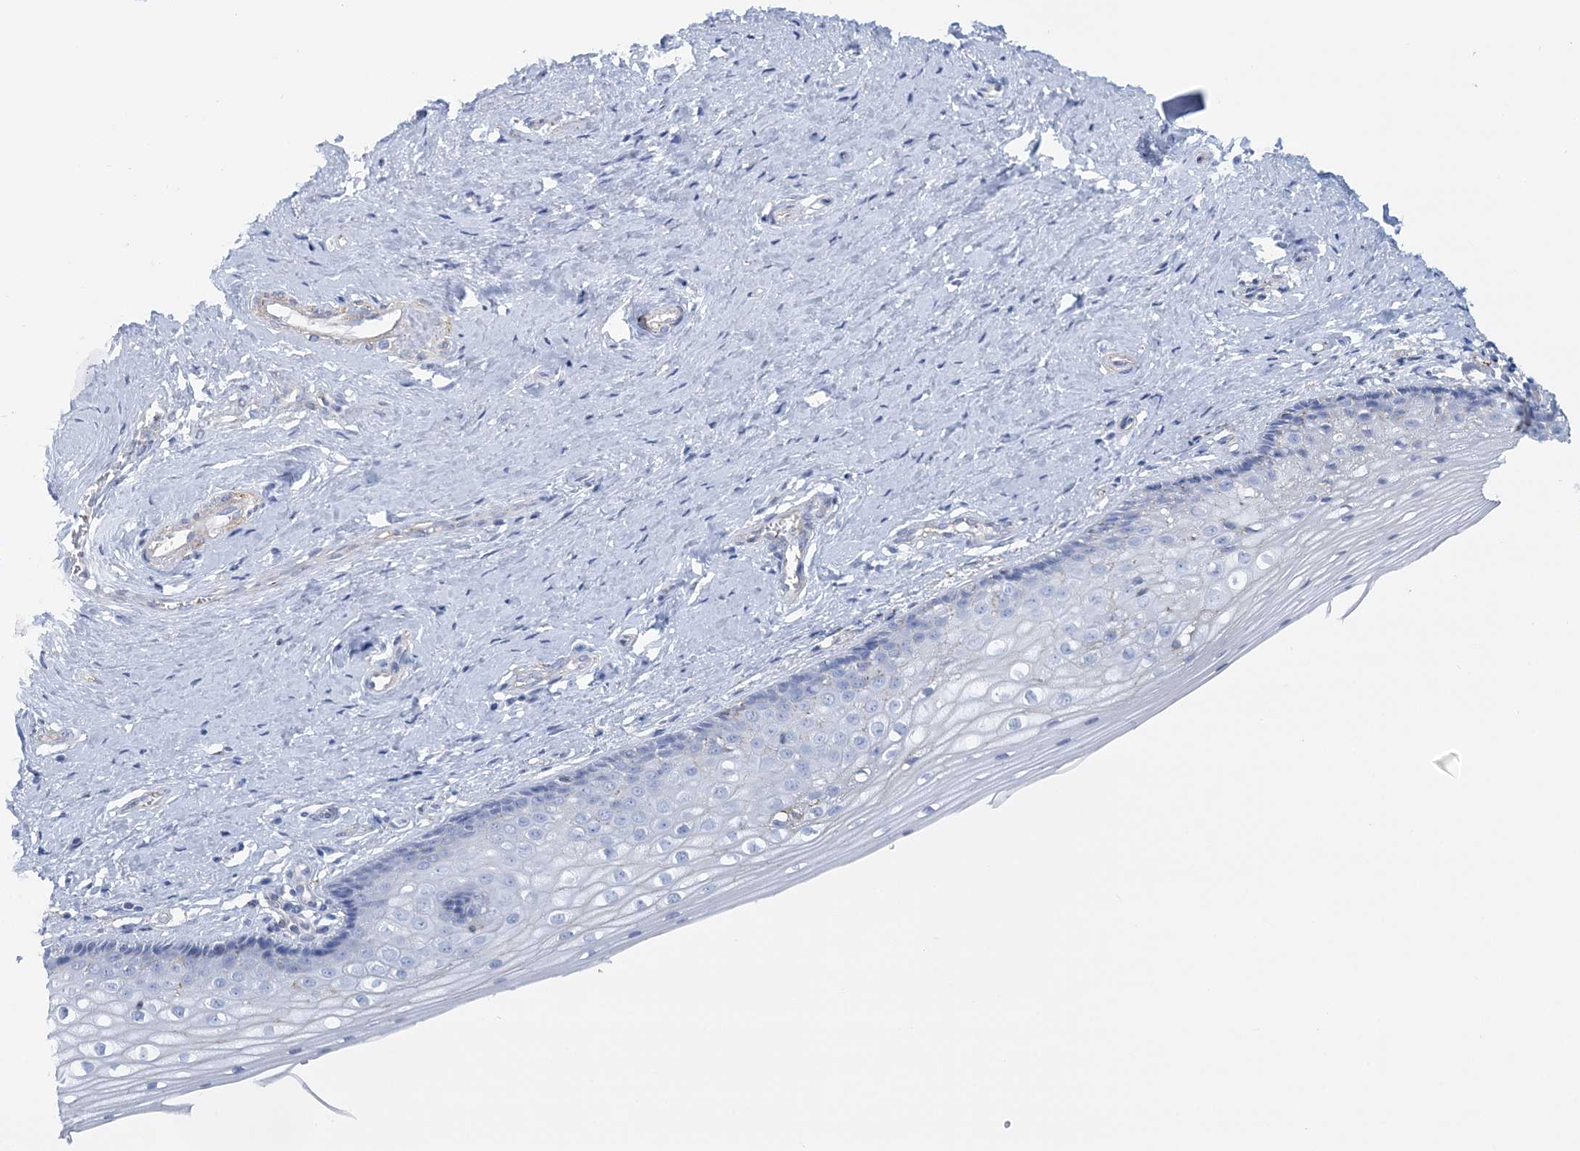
{"staining": {"intensity": "negative", "quantity": "none", "location": "none"}, "tissue": "vagina", "cell_type": "Squamous epithelial cells", "image_type": "normal", "snomed": [{"axis": "morphology", "description": "Normal tissue, NOS"}, {"axis": "topography", "description": "Vagina"}], "caption": "Immunohistochemistry image of unremarkable vagina stained for a protein (brown), which demonstrates no positivity in squamous epithelial cells. (Stains: DAB immunohistochemistry with hematoxylin counter stain, Microscopy: brightfield microscopy at high magnification).", "gene": "C11orf21", "patient": {"sex": "female", "age": 46}}